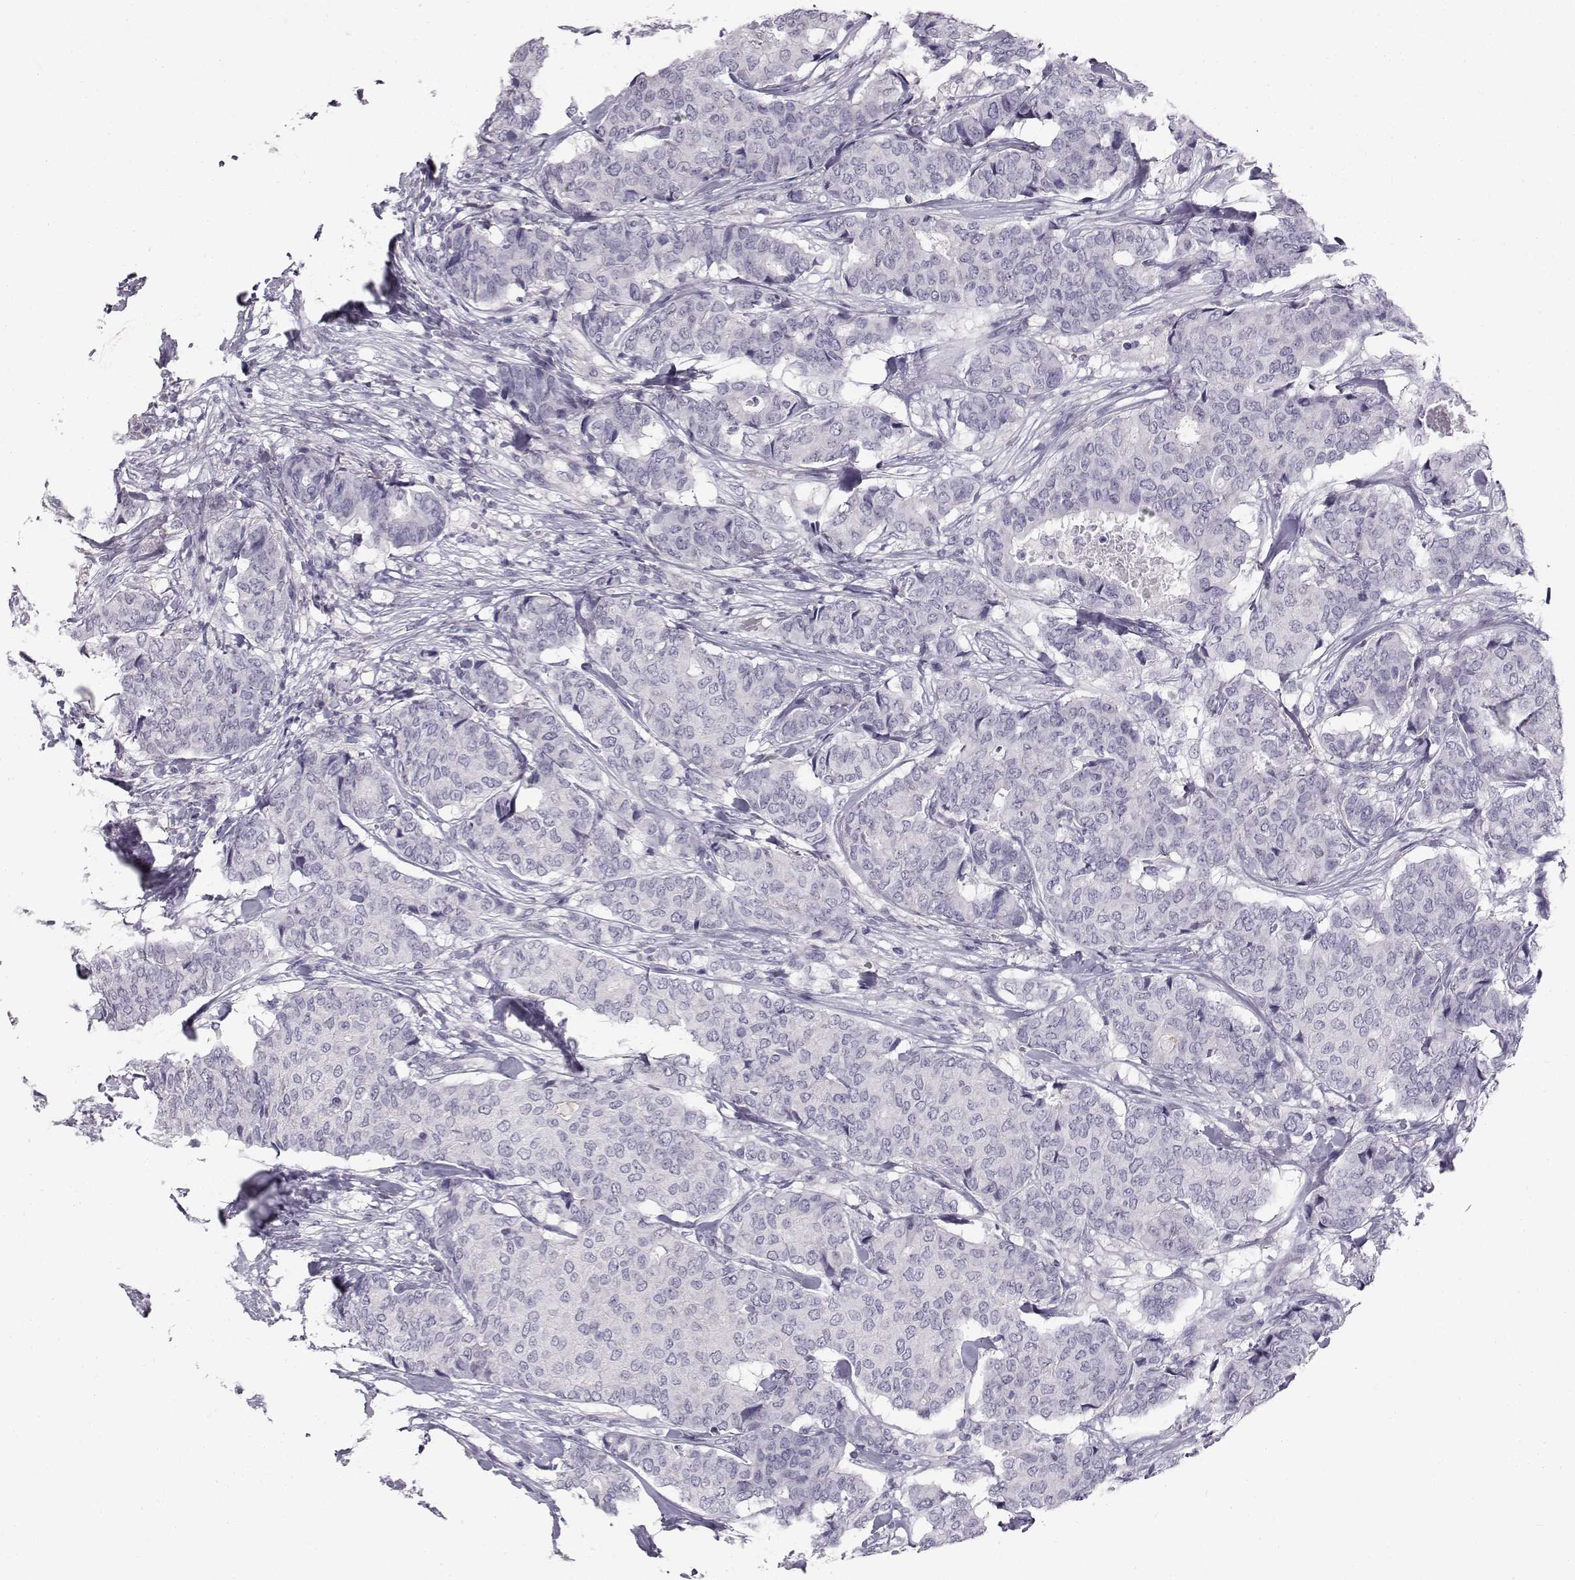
{"staining": {"intensity": "negative", "quantity": "none", "location": "none"}, "tissue": "breast cancer", "cell_type": "Tumor cells", "image_type": "cancer", "snomed": [{"axis": "morphology", "description": "Duct carcinoma"}, {"axis": "topography", "description": "Breast"}], "caption": "There is no significant positivity in tumor cells of intraductal carcinoma (breast).", "gene": "SPDYE4", "patient": {"sex": "female", "age": 75}}